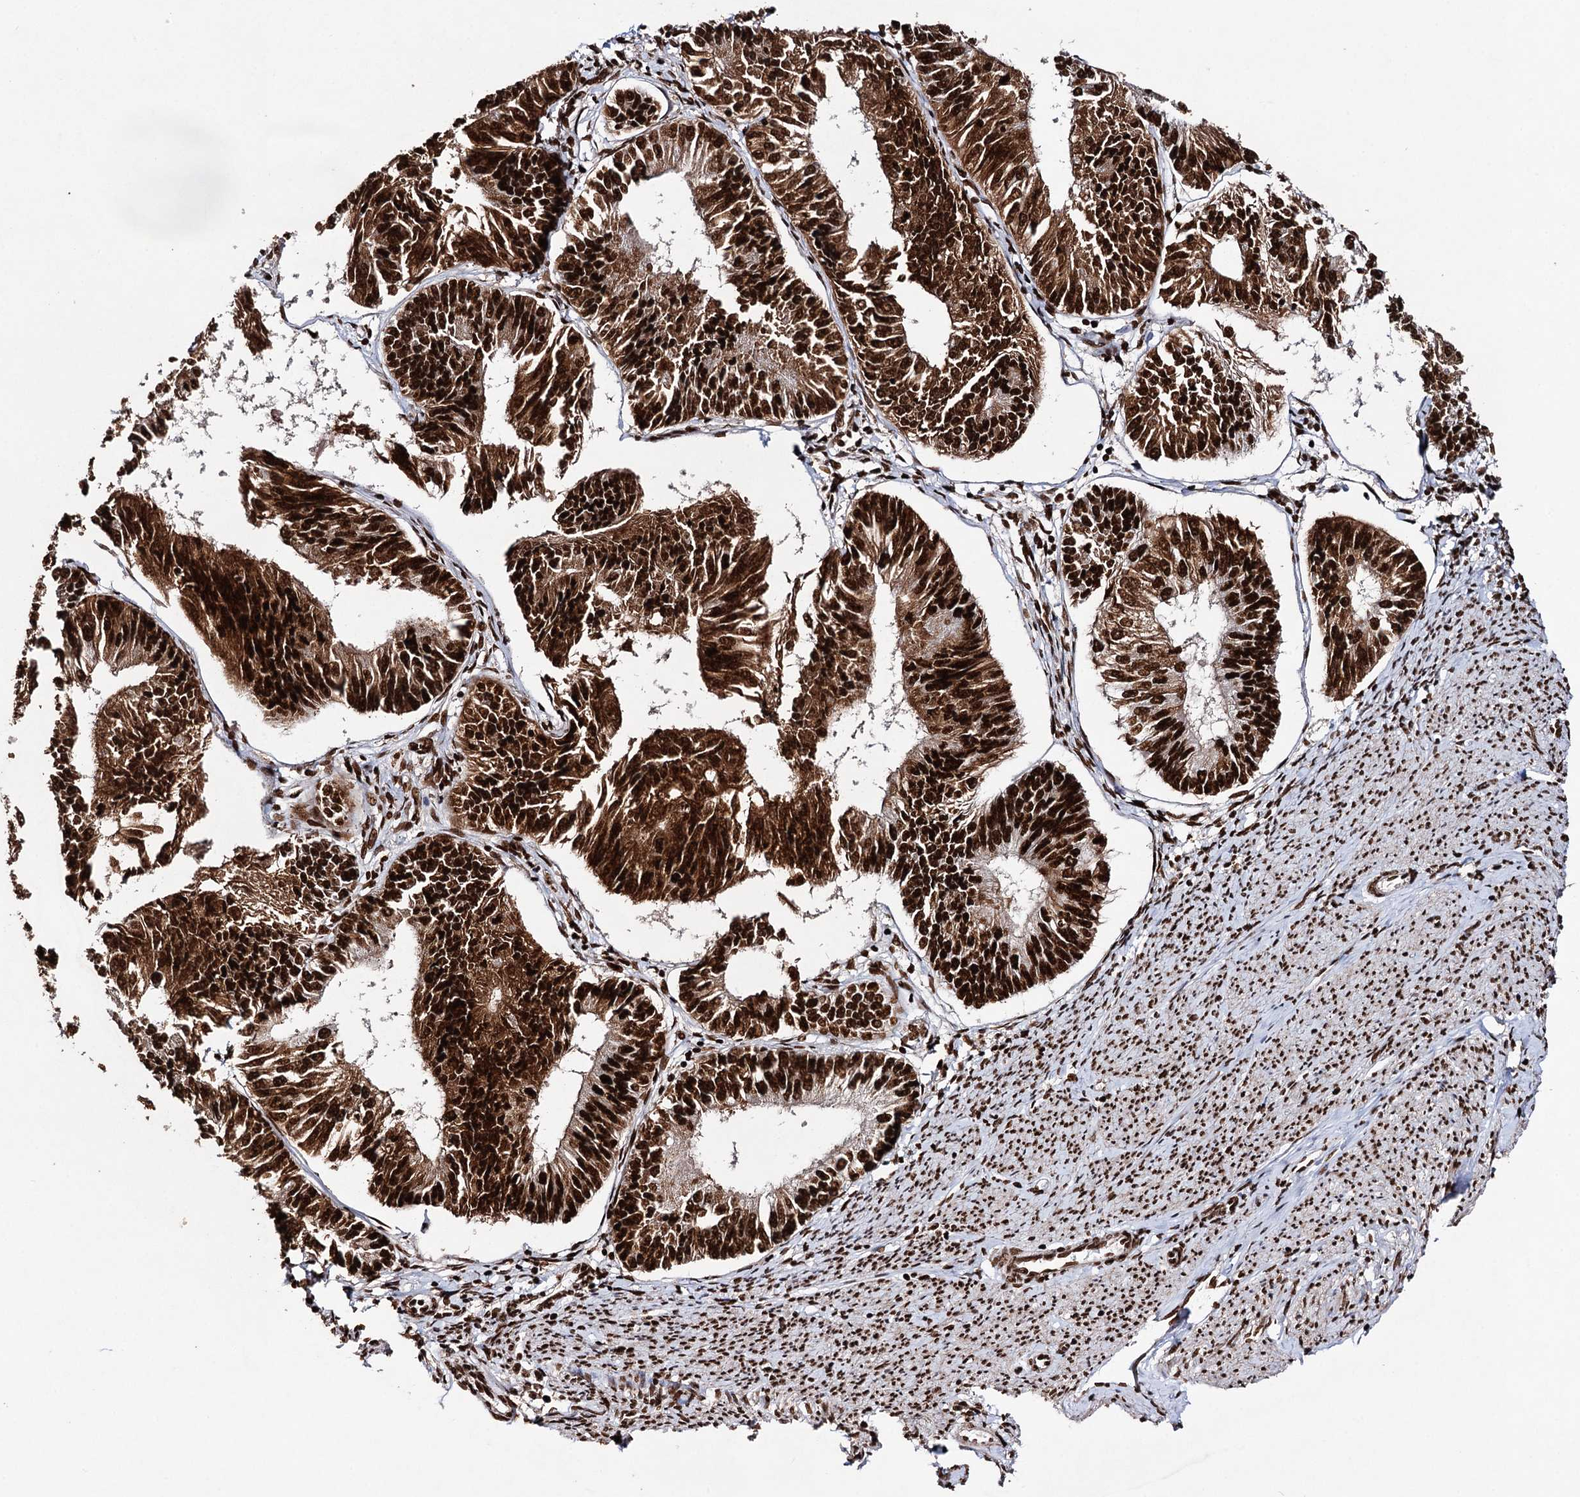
{"staining": {"intensity": "strong", "quantity": ">75%", "location": "nuclear"}, "tissue": "endometrial cancer", "cell_type": "Tumor cells", "image_type": "cancer", "snomed": [{"axis": "morphology", "description": "Adenocarcinoma, NOS"}, {"axis": "topography", "description": "Endometrium"}], "caption": "This is a histology image of immunohistochemistry staining of endometrial cancer (adenocarcinoma), which shows strong staining in the nuclear of tumor cells.", "gene": "MATR3", "patient": {"sex": "female", "age": 58}}